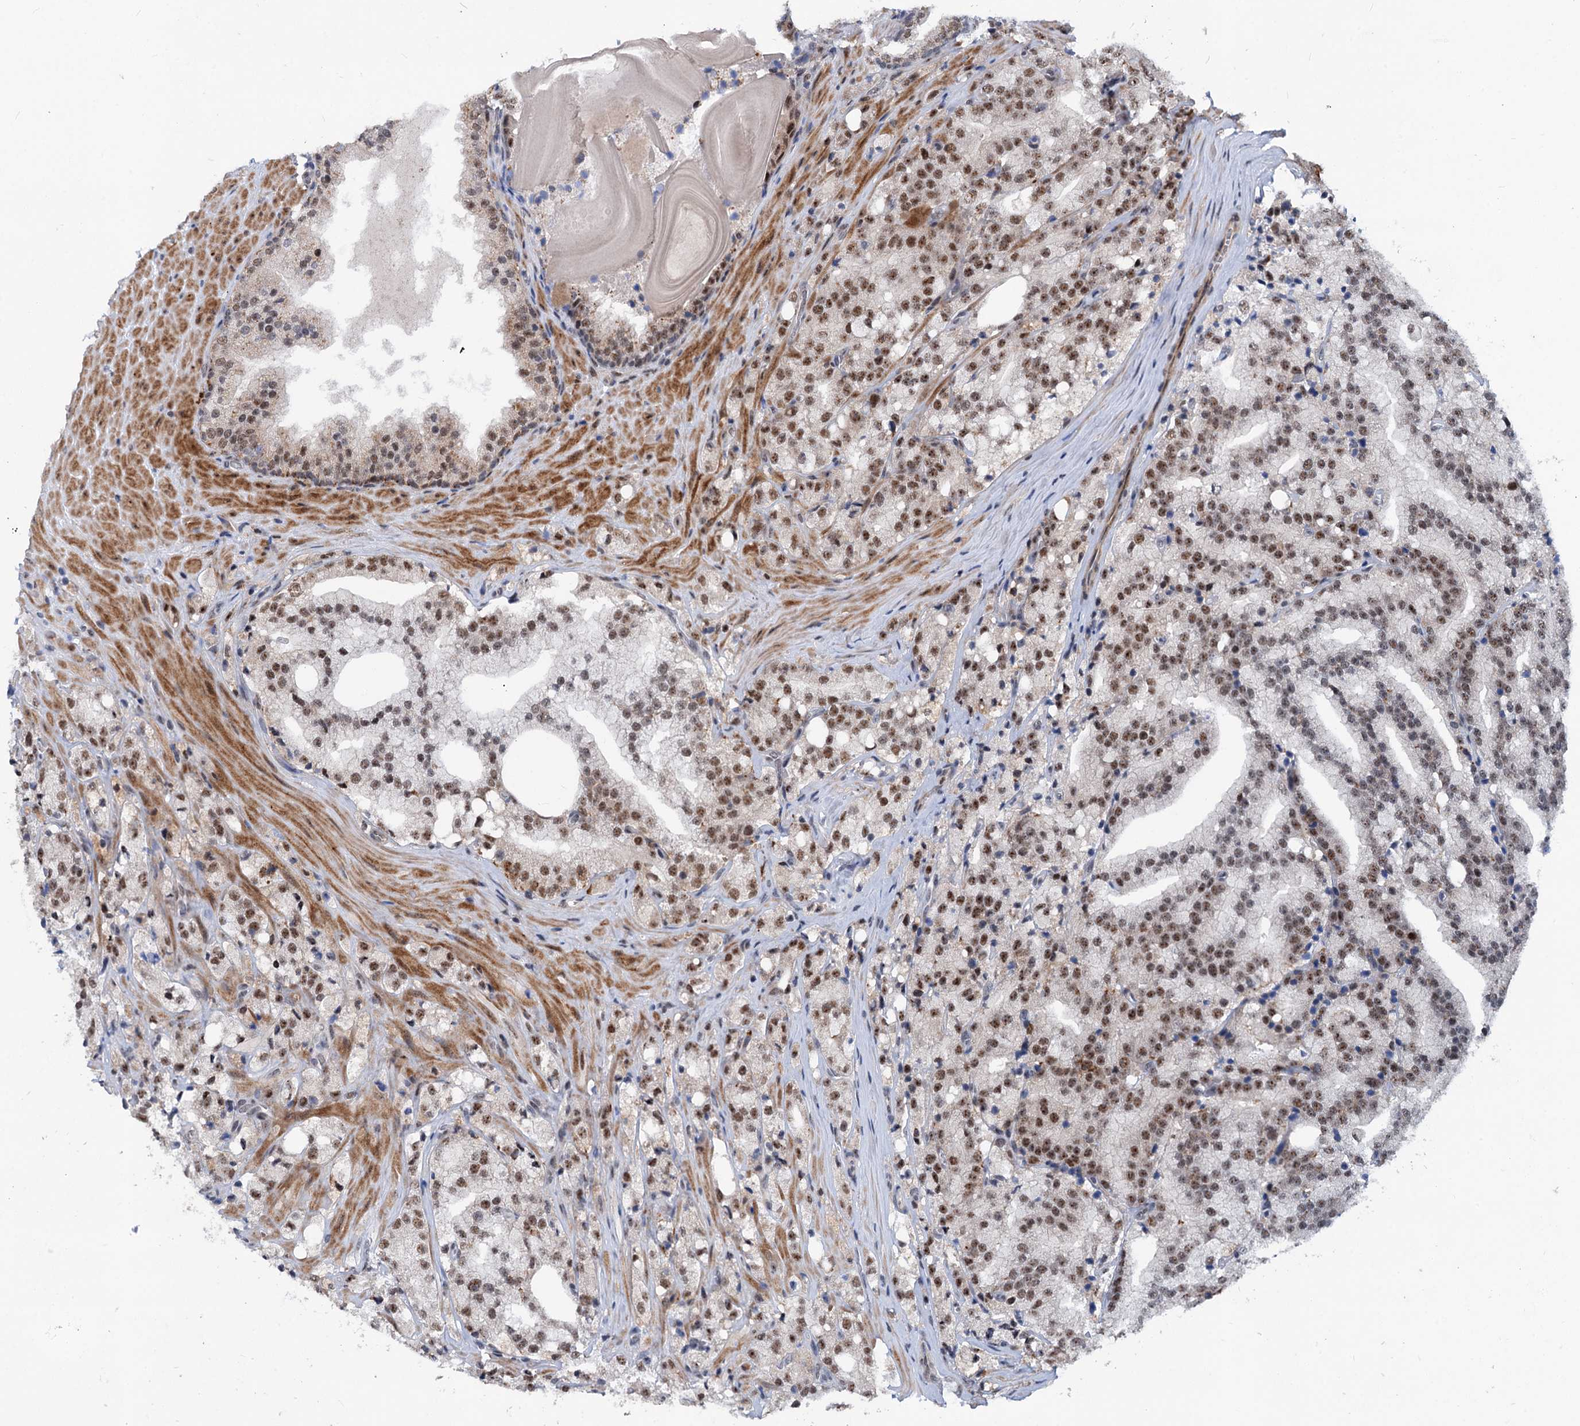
{"staining": {"intensity": "moderate", "quantity": "25%-75%", "location": "nuclear"}, "tissue": "prostate cancer", "cell_type": "Tumor cells", "image_type": "cancer", "snomed": [{"axis": "morphology", "description": "Adenocarcinoma, High grade"}, {"axis": "topography", "description": "Prostate"}], "caption": "DAB immunohistochemical staining of prostate adenocarcinoma (high-grade) shows moderate nuclear protein positivity in approximately 25%-75% of tumor cells. (DAB (3,3'-diaminobenzidine) IHC, brown staining for protein, blue staining for nuclei).", "gene": "PHF8", "patient": {"sex": "male", "age": 64}}